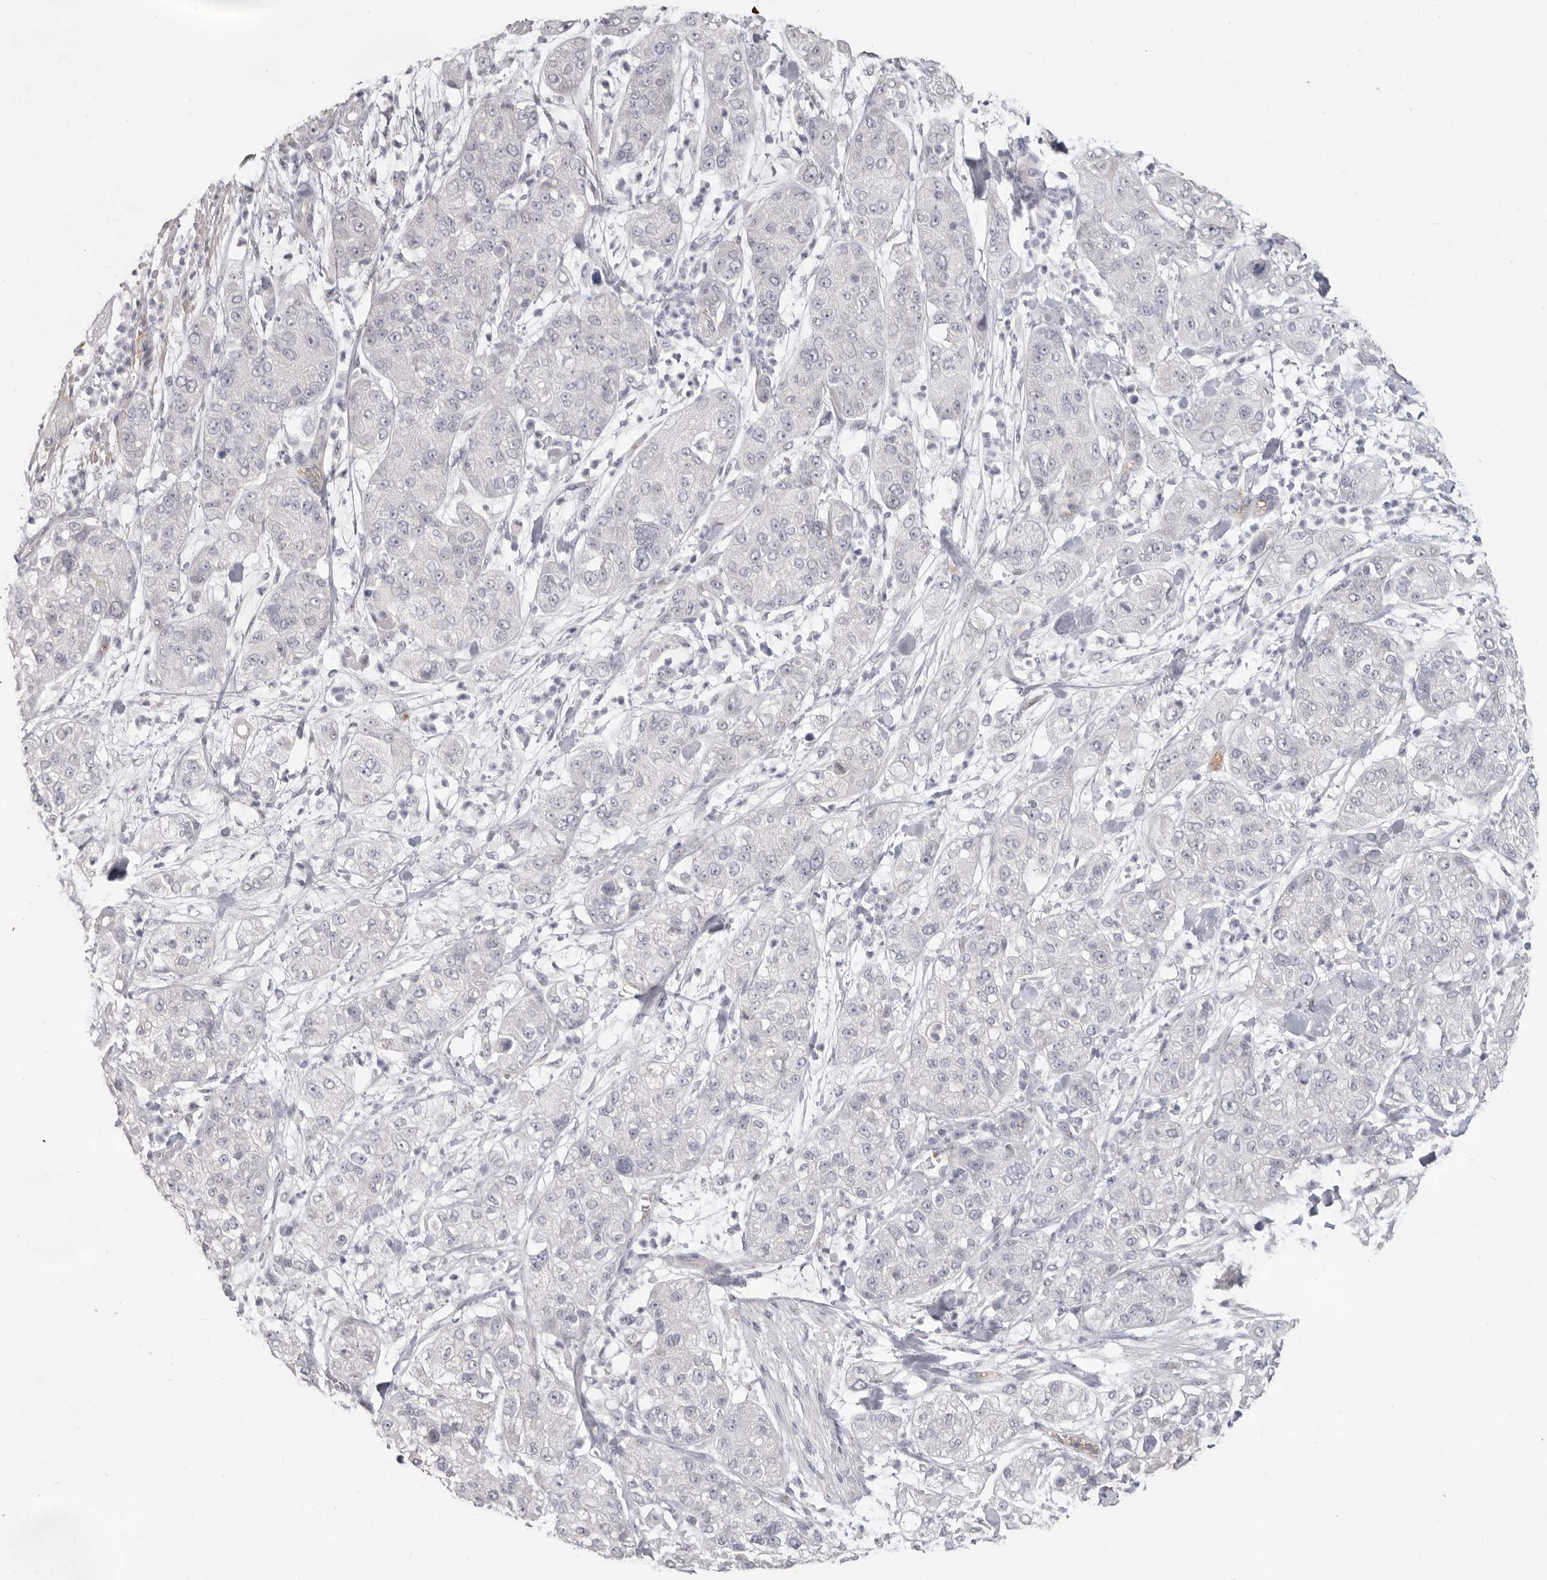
{"staining": {"intensity": "negative", "quantity": "none", "location": "none"}, "tissue": "pancreatic cancer", "cell_type": "Tumor cells", "image_type": "cancer", "snomed": [{"axis": "morphology", "description": "Adenocarcinoma, NOS"}, {"axis": "topography", "description": "Pancreas"}], "caption": "Immunohistochemistry photomicrograph of neoplastic tissue: pancreatic adenocarcinoma stained with DAB demonstrates no significant protein positivity in tumor cells.", "gene": "ZYG11B", "patient": {"sex": "female", "age": 78}}